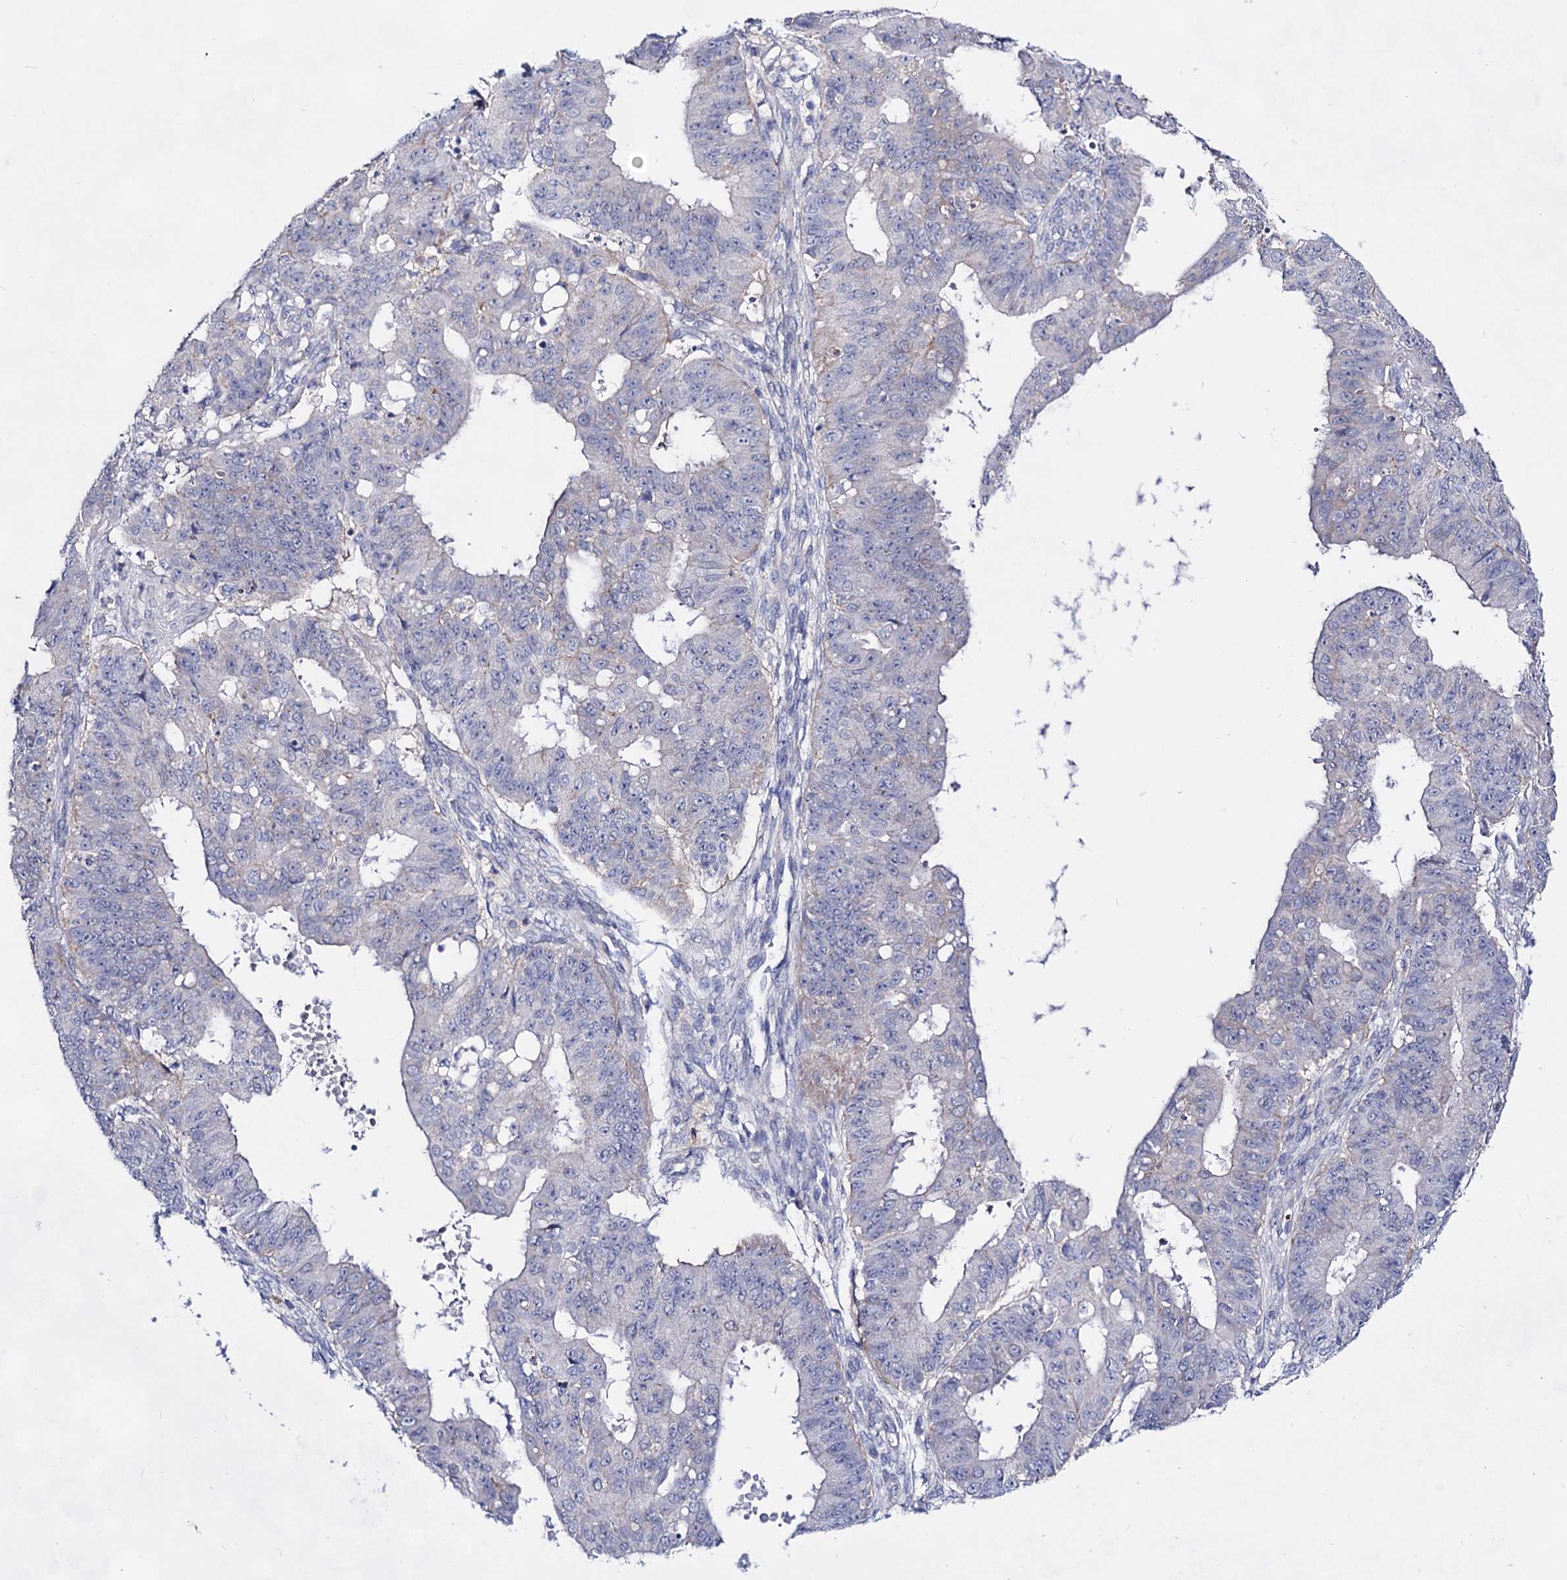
{"staining": {"intensity": "negative", "quantity": "none", "location": "none"}, "tissue": "ovarian cancer", "cell_type": "Tumor cells", "image_type": "cancer", "snomed": [{"axis": "morphology", "description": "Carcinoma, endometroid"}, {"axis": "topography", "description": "Appendix"}, {"axis": "topography", "description": "Ovary"}], "caption": "IHC of human ovarian cancer displays no expression in tumor cells.", "gene": "PLIN1", "patient": {"sex": "female", "age": 42}}